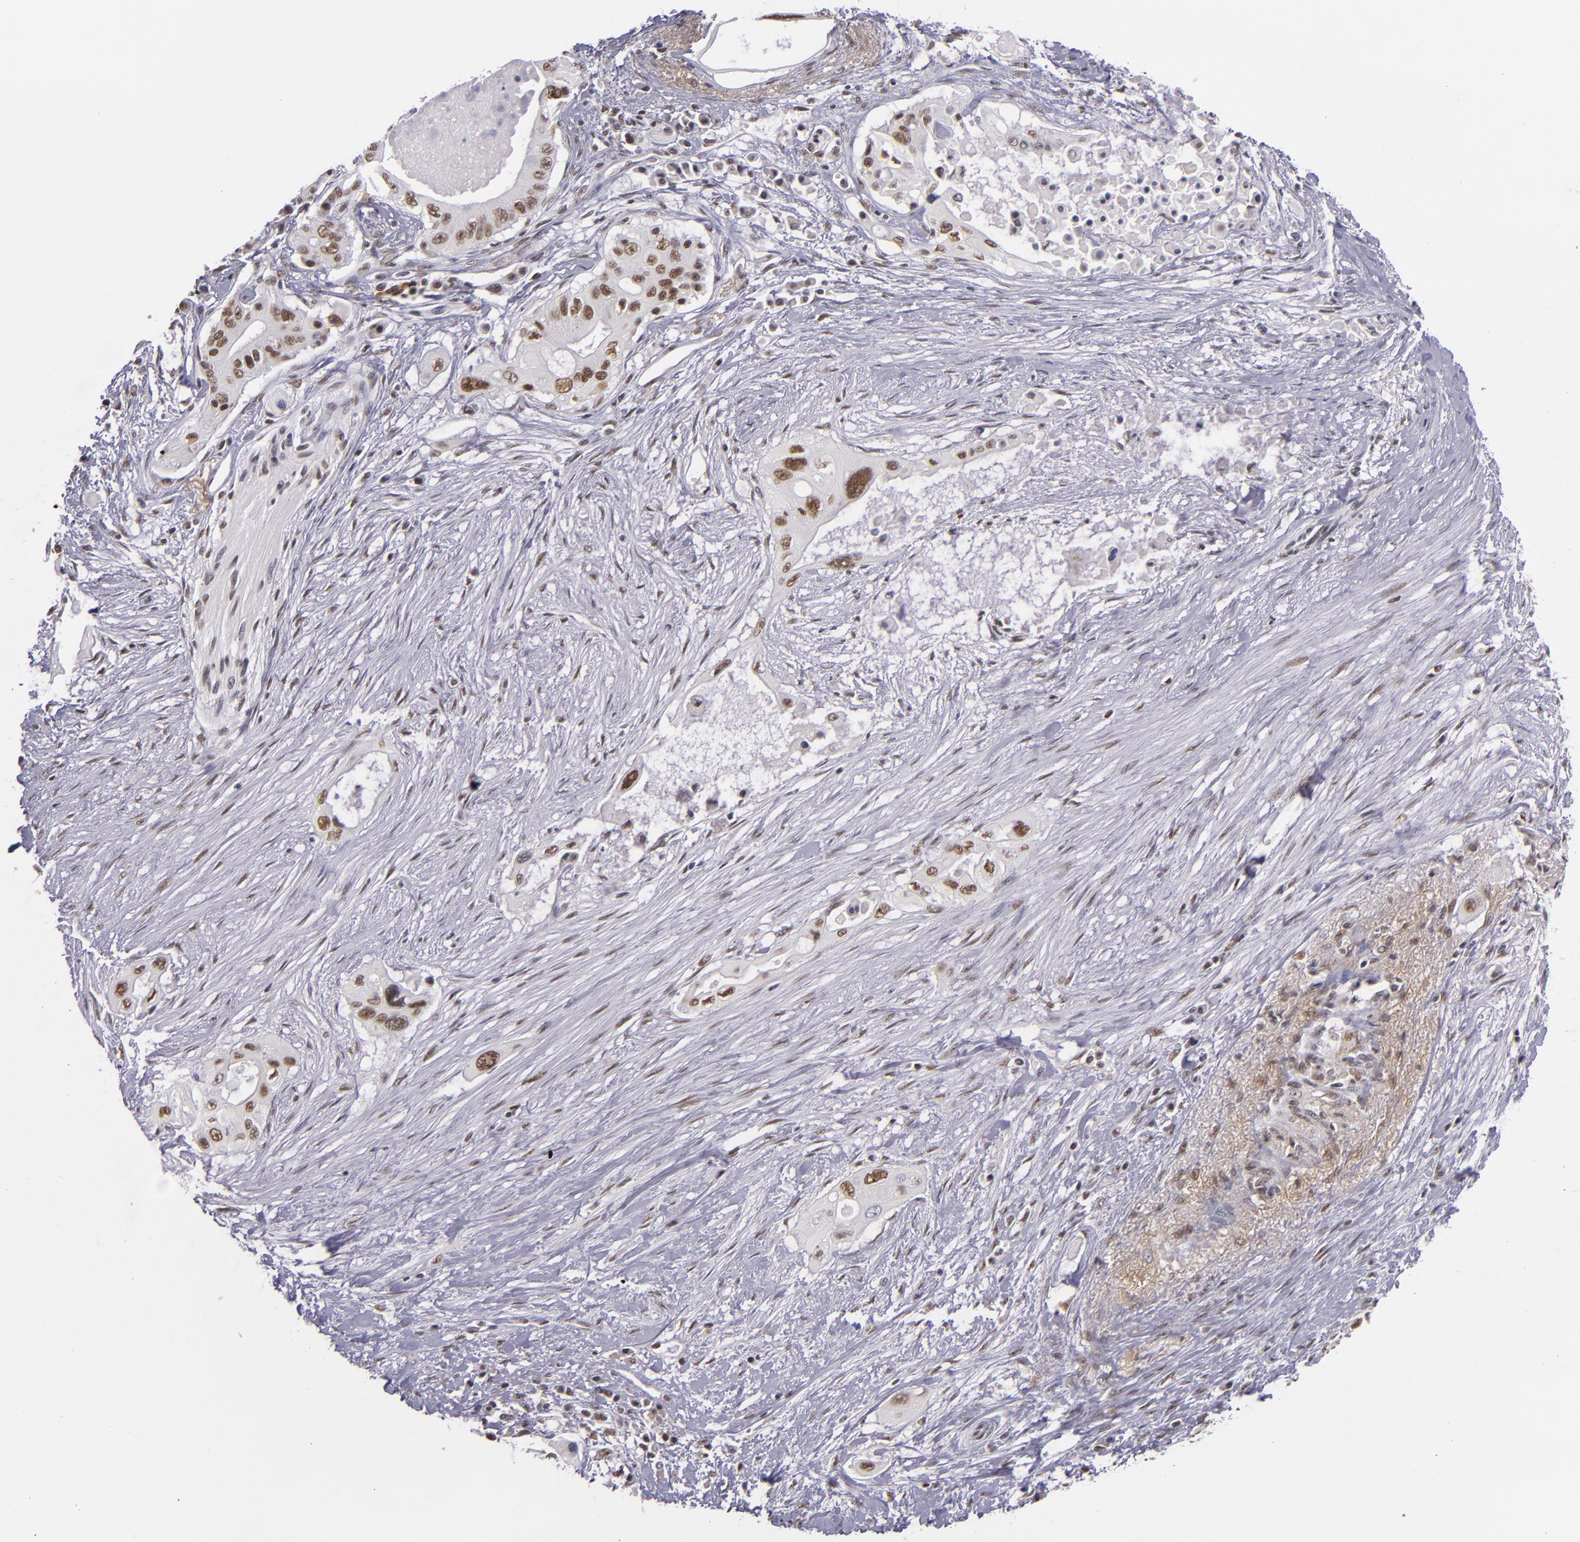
{"staining": {"intensity": "moderate", "quantity": ">75%", "location": "nuclear"}, "tissue": "pancreatic cancer", "cell_type": "Tumor cells", "image_type": "cancer", "snomed": [{"axis": "morphology", "description": "Adenocarcinoma, NOS"}, {"axis": "topography", "description": "Pancreas"}], "caption": "Pancreatic cancer (adenocarcinoma) tissue displays moderate nuclear expression in approximately >75% of tumor cells (Brightfield microscopy of DAB IHC at high magnification).", "gene": "ZNF148", "patient": {"sex": "male", "age": 77}}